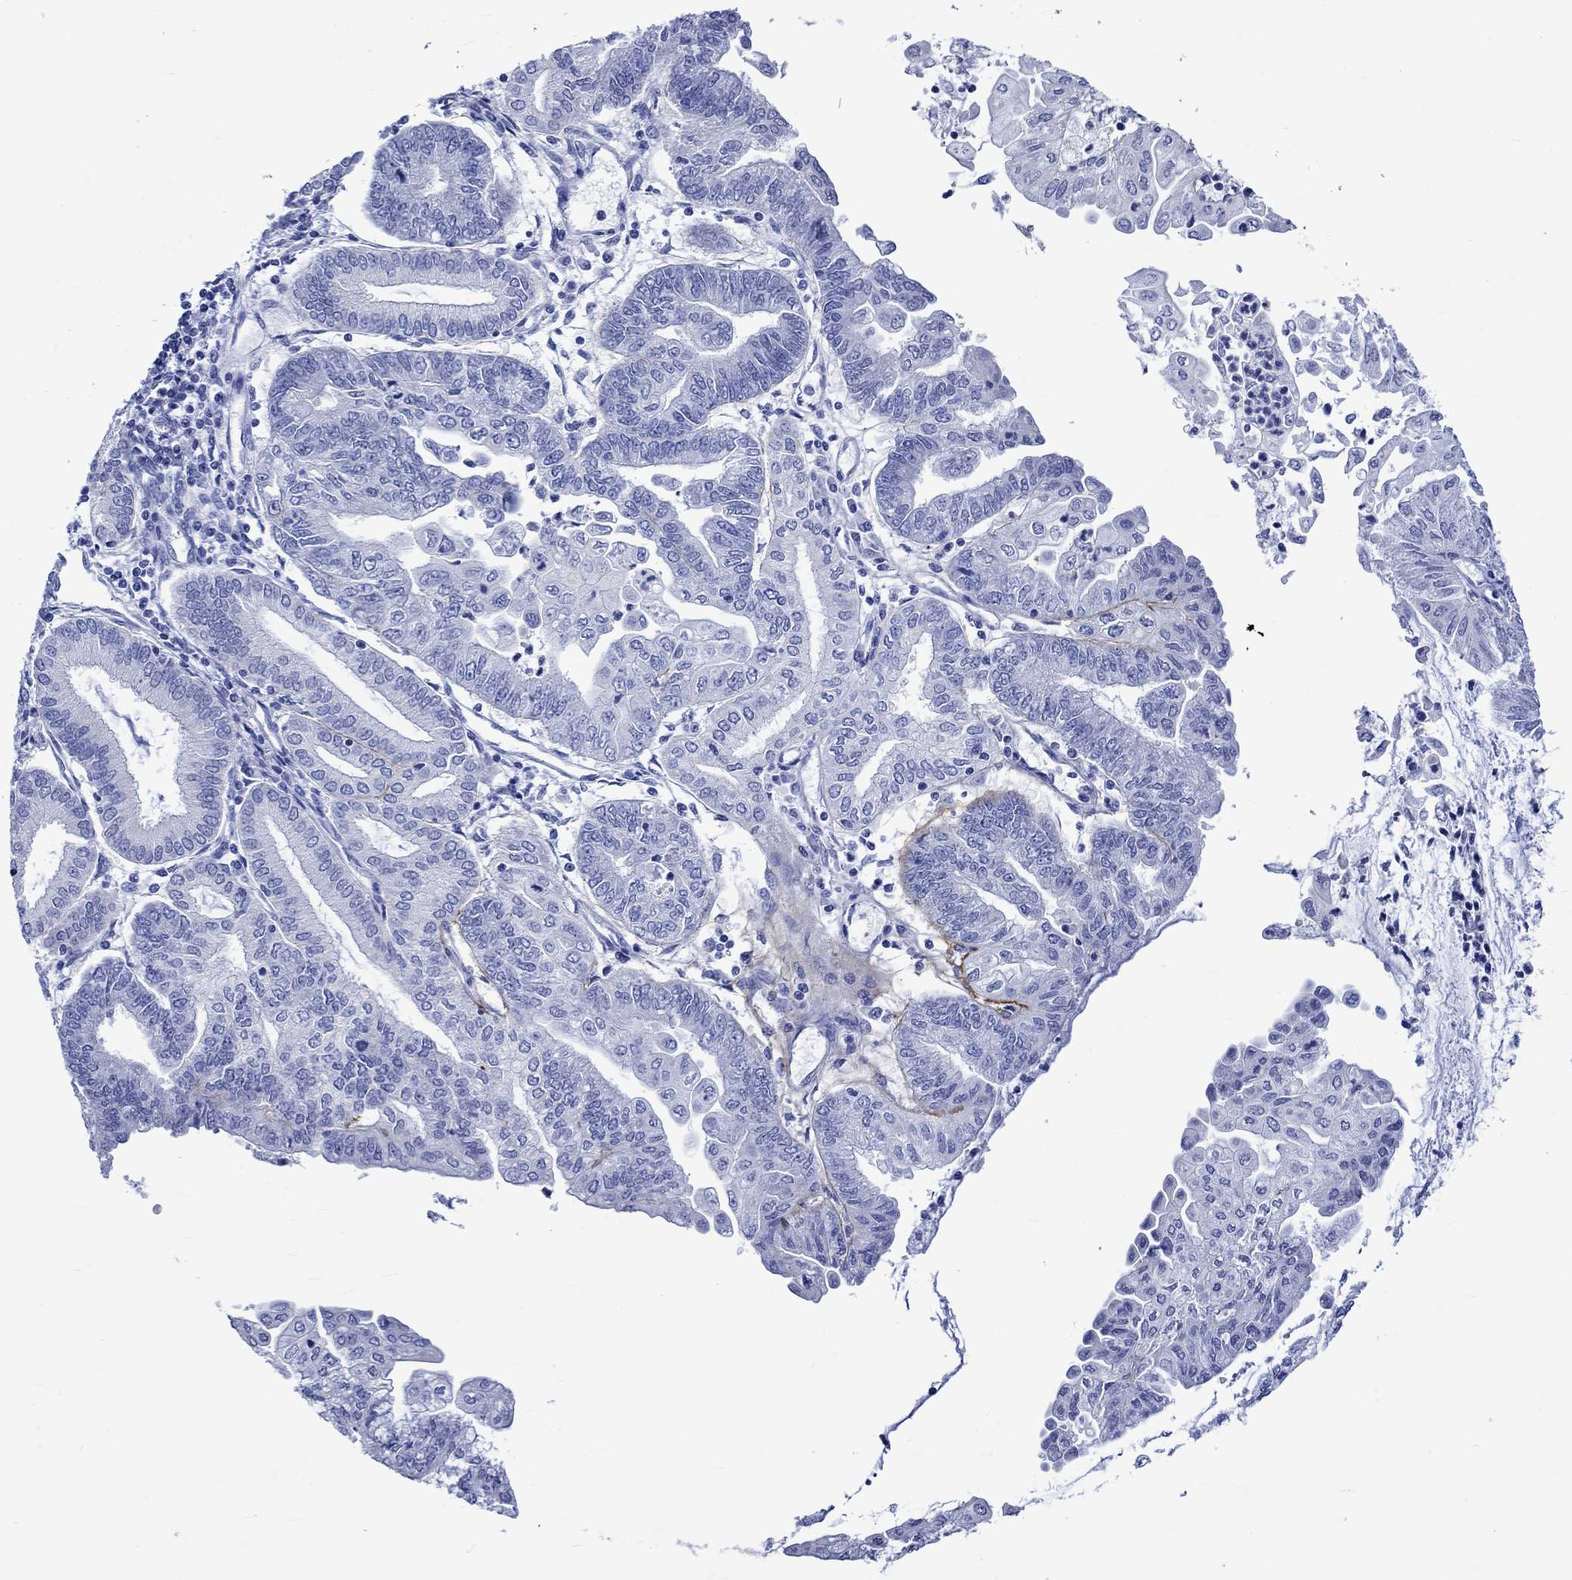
{"staining": {"intensity": "negative", "quantity": "none", "location": "none"}, "tissue": "endometrial cancer", "cell_type": "Tumor cells", "image_type": "cancer", "snomed": [{"axis": "morphology", "description": "Adenocarcinoma, NOS"}, {"axis": "topography", "description": "Endometrium"}], "caption": "This is a micrograph of immunohistochemistry staining of endometrial cancer (adenocarcinoma), which shows no expression in tumor cells.", "gene": "KLHL33", "patient": {"sex": "female", "age": 55}}